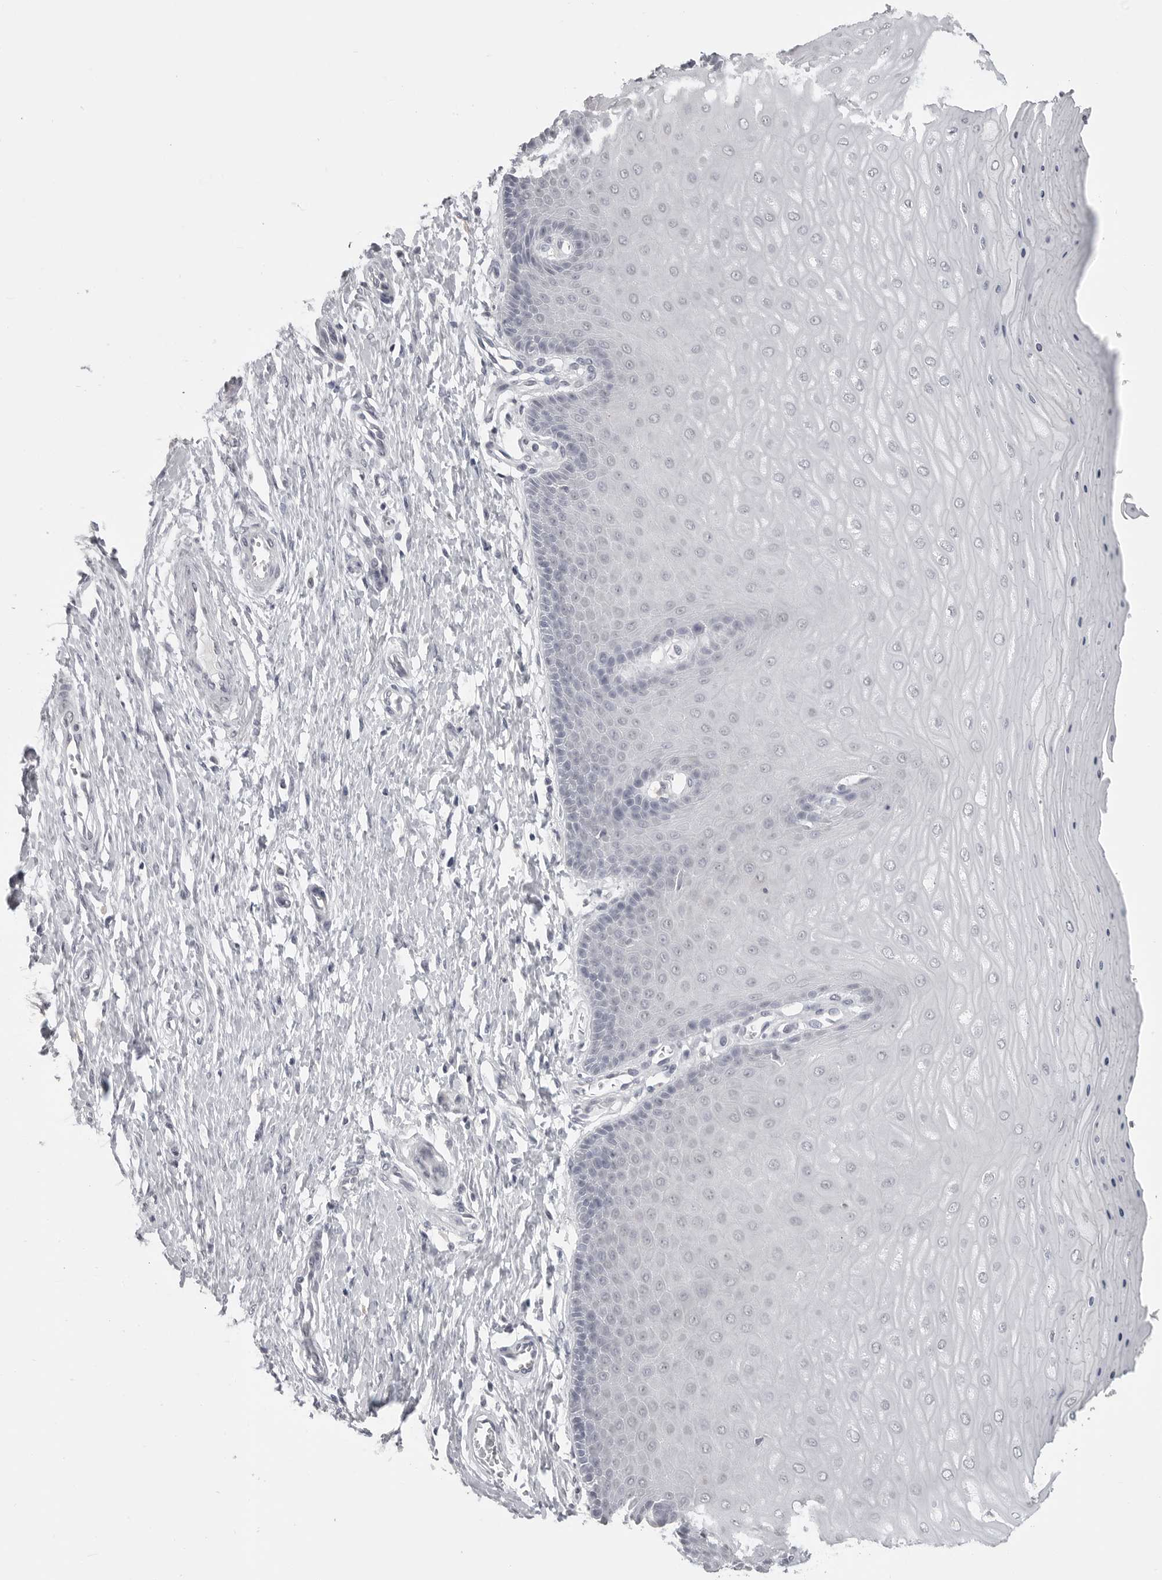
{"staining": {"intensity": "negative", "quantity": "none", "location": "none"}, "tissue": "cervix", "cell_type": "Glandular cells", "image_type": "normal", "snomed": [{"axis": "morphology", "description": "Normal tissue, NOS"}, {"axis": "topography", "description": "Cervix"}], "caption": "Cervix stained for a protein using IHC shows no expression glandular cells.", "gene": "PRSS1", "patient": {"sex": "female", "age": 55}}